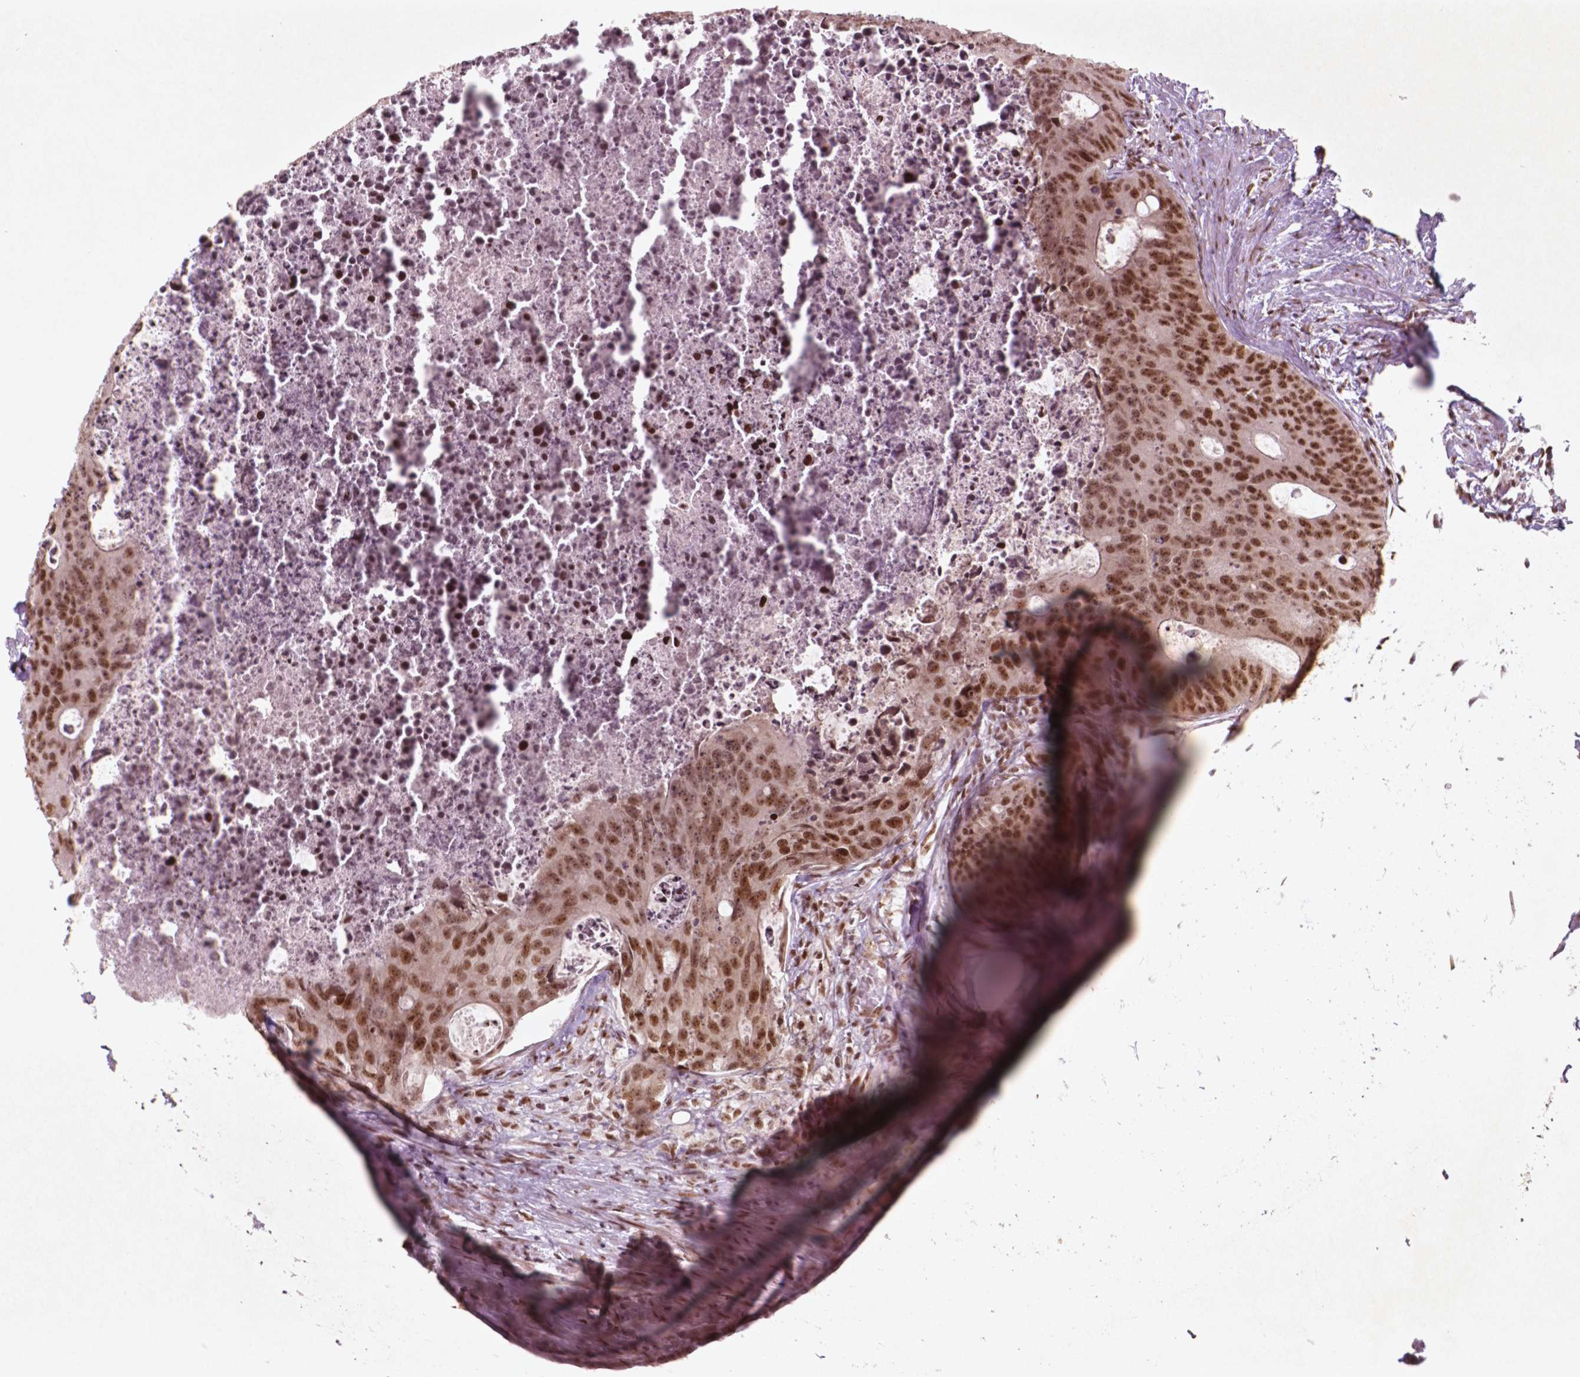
{"staining": {"intensity": "moderate", "quantity": ">75%", "location": "nuclear"}, "tissue": "colorectal cancer", "cell_type": "Tumor cells", "image_type": "cancer", "snomed": [{"axis": "morphology", "description": "Adenocarcinoma, NOS"}, {"axis": "topography", "description": "Colon"}], "caption": "Colorectal cancer (adenocarcinoma) stained with a protein marker reveals moderate staining in tumor cells.", "gene": "HMG20B", "patient": {"sex": "male", "age": 67}}